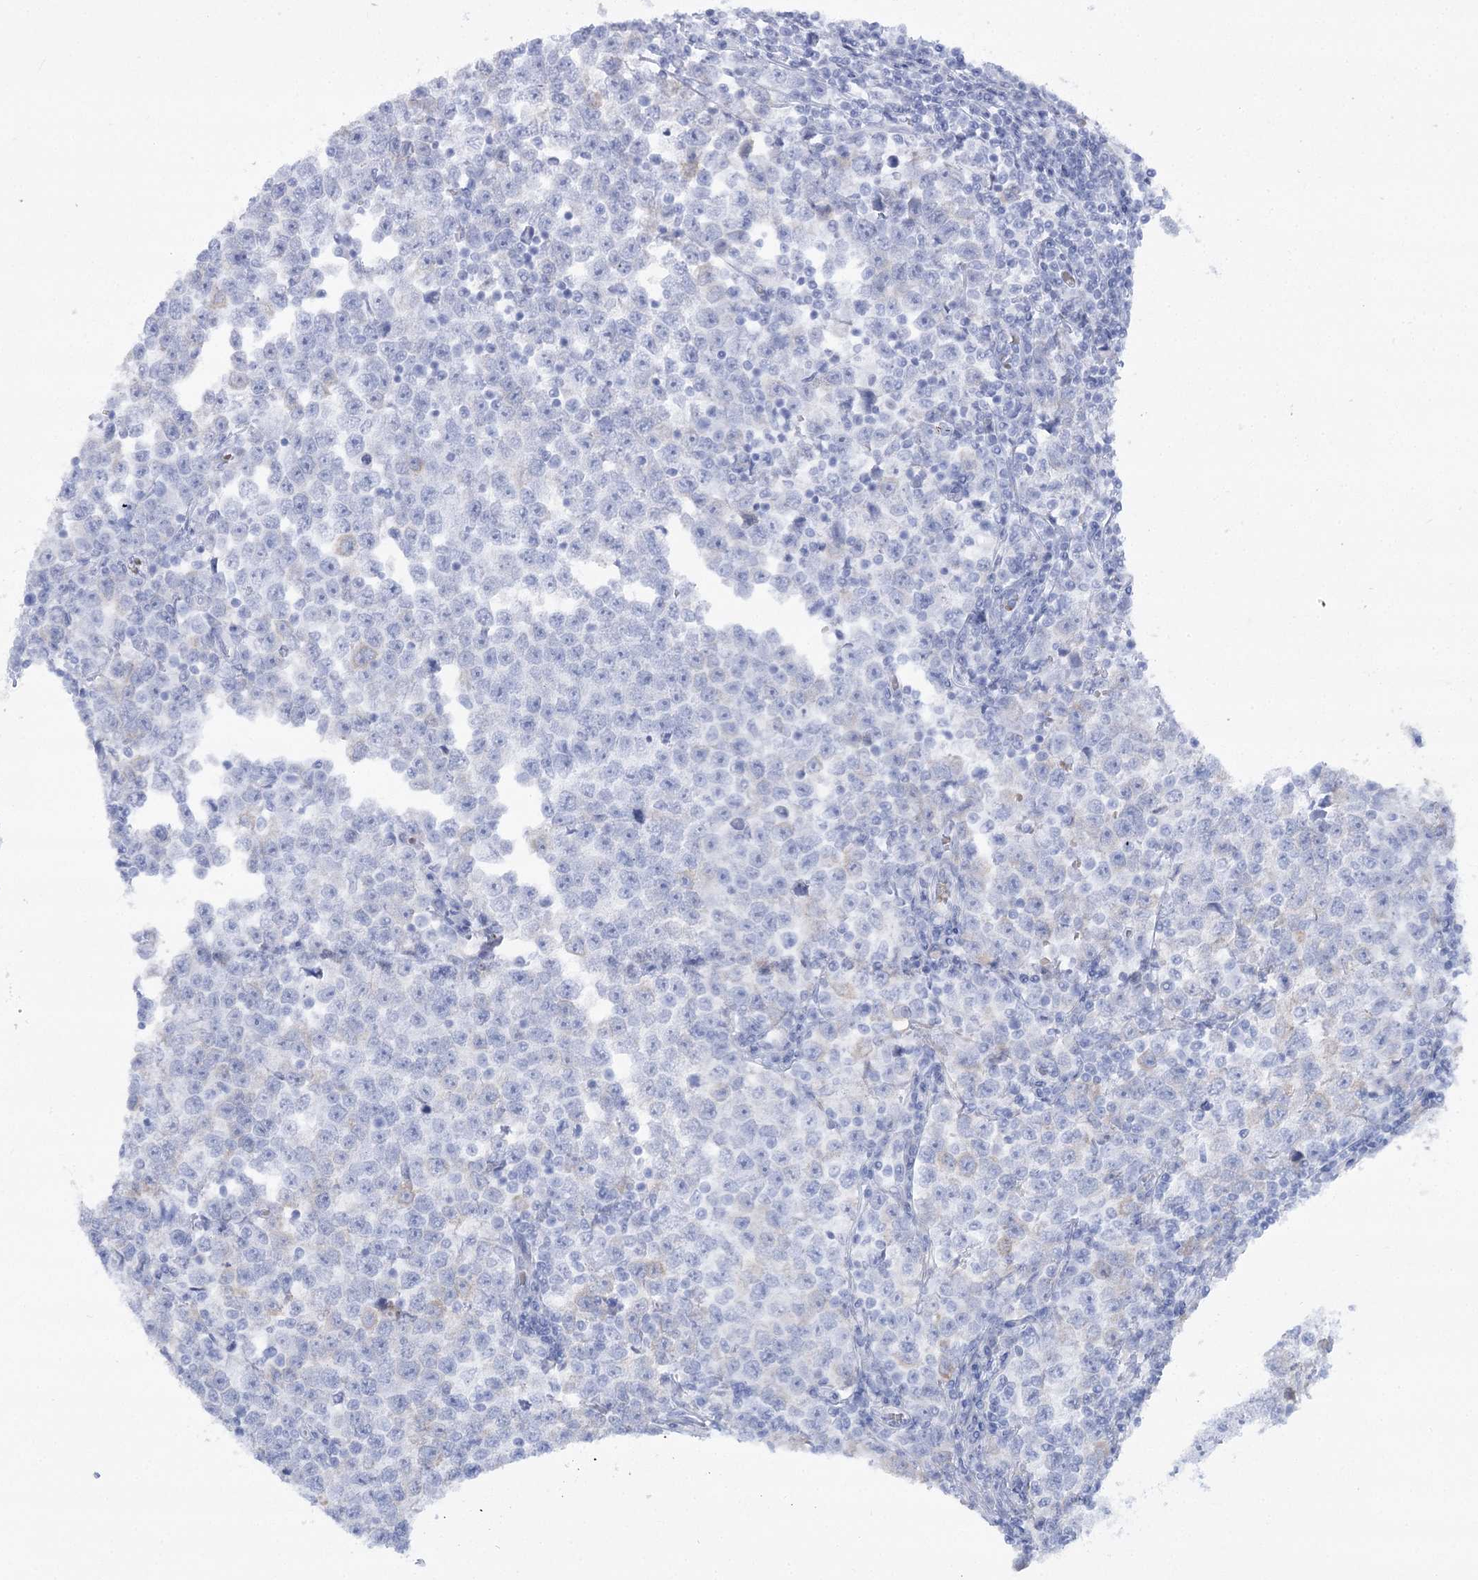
{"staining": {"intensity": "negative", "quantity": "none", "location": "none"}, "tissue": "testis cancer", "cell_type": "Tumor cells", "image_type": "cancer", "snomed": [{"axis": "morphology", "description": "Normal tissue, NOS"}, {"axis": "morphology", "description": "Seminoma, NOS"}, {"axis": "topography", "description": "Testis"}], "caption": "Immunohistochemical staining of human testis cancer exhibits no significant staining in tumor cells.", "gene": "SIAE", "patient": {"sex": "male", "age": 43}}